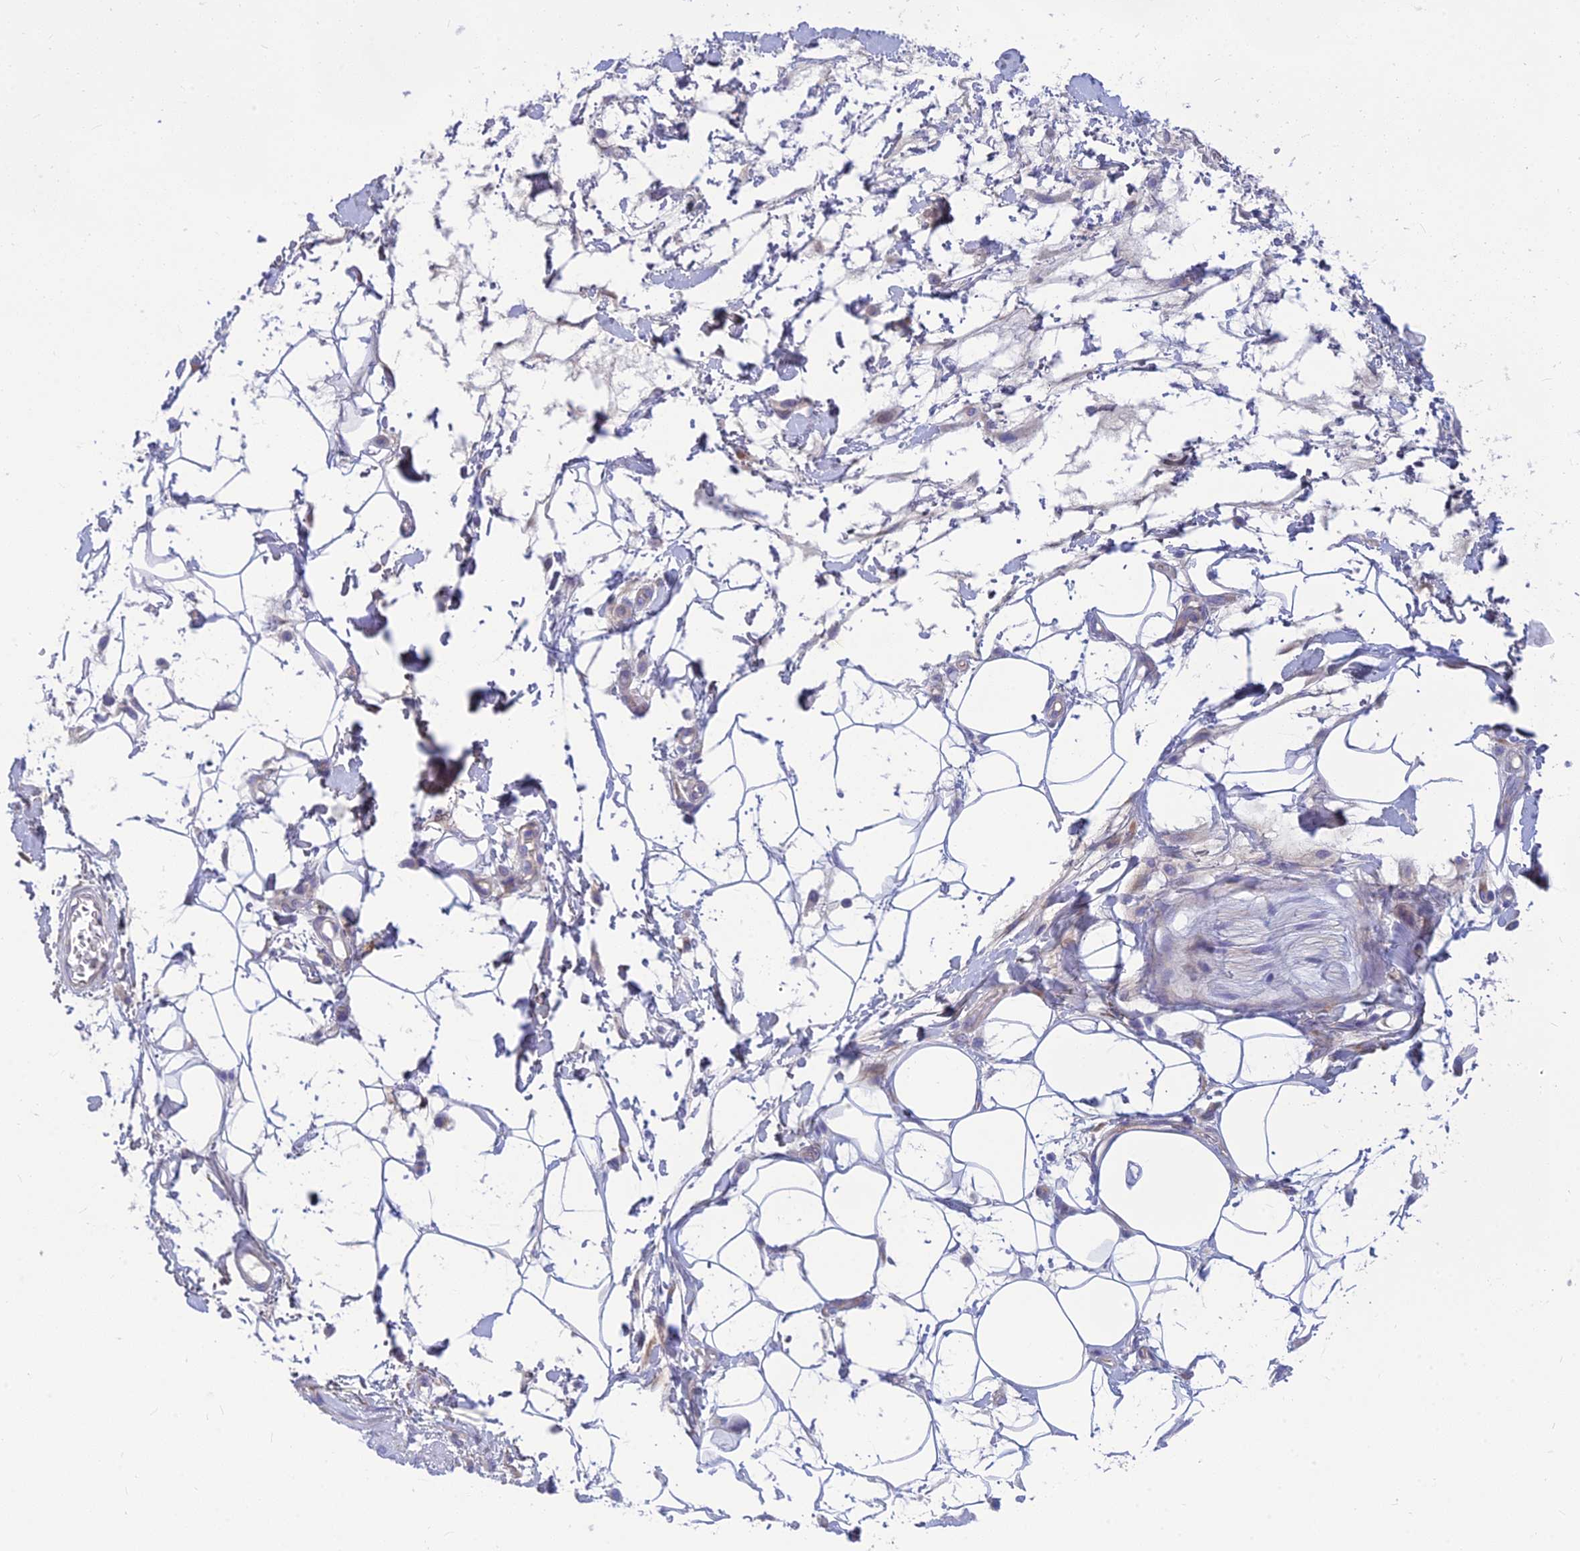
{"staining": {"intensity": "negative", "quantity": "none", "location": "none"}, "tissue": "adipose tissue", "cell_type": "Adipocytes", "image_type": "normal", "snomed": [{"axis": "morphology", "description": "Normal tissue, NOS"}, {"axis": "morphology", "description": "Adenocarcinoma, NOS"}, {"axis": "topography", "description": "Rectum"}, {"axis": "topography", "description": "Vagina"}, {"axis": "topography", "description": "Peripheral nerve tissue"}], "caption": "DAB (3,3'-diaminobenzidine) immunohistochemical staining of benign adipose tissue shows no significant expression in adipocytes. The staining was performed using DAB to visualize the protein expression in brown, while the nuclei were stained in blue with hematoxylin (Magnification: 20x).", "gene": "TMEM30B", "patient": {"sex": "female", "age": 71}}